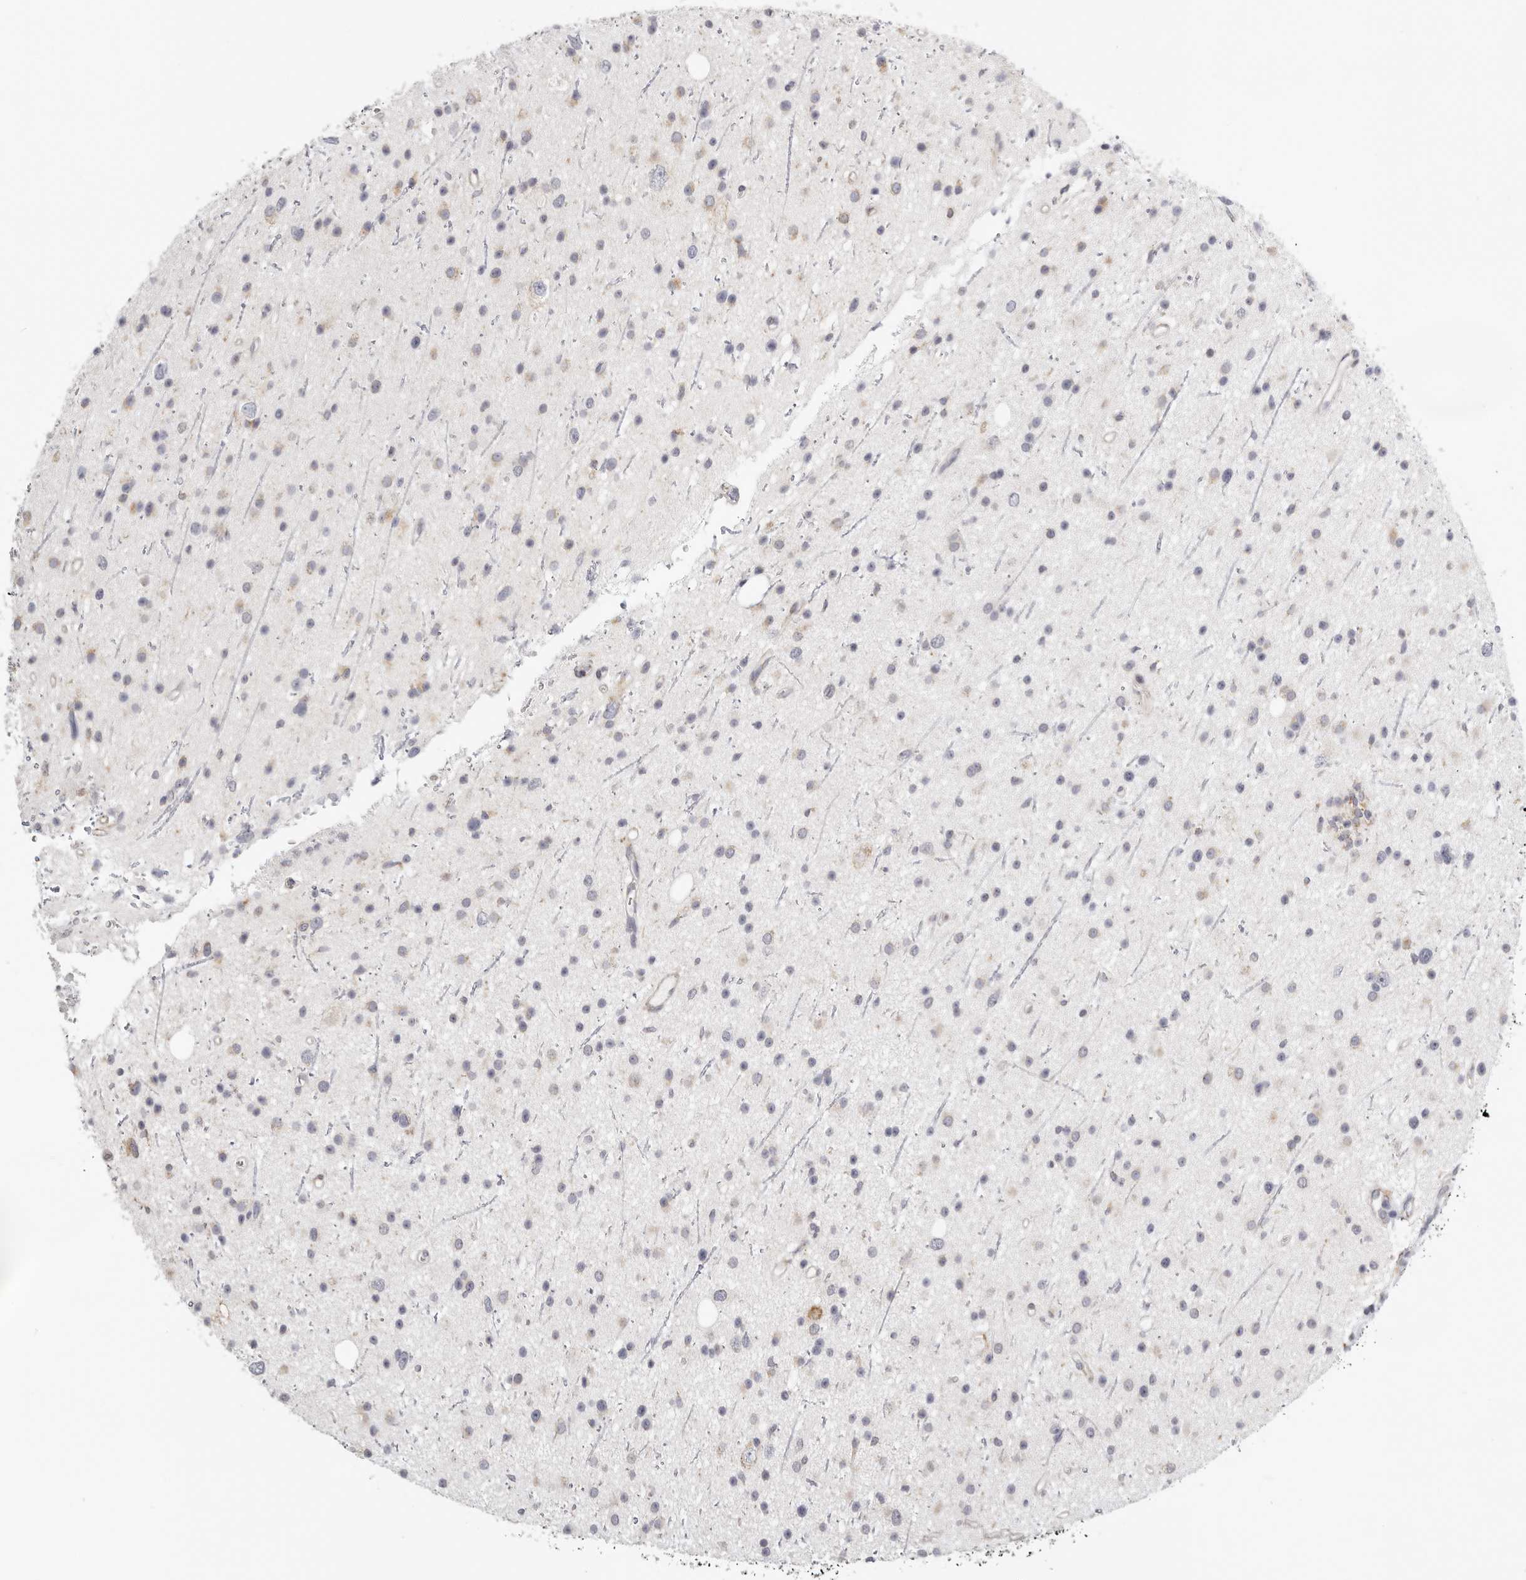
{"staining": {"intensity": "weak", "quantity": "<25%", "location": "cytoplasmic/membranous"}, "tissue": "glioma", "cell_type": "Tumor cells", "image_type": "cancer", "snomed": [{"axis": "morphology", "description": "Glioma, malignant, Low grade"}, {"axis": "topography", "description": "Cerebral cortex"}], "caption": "An IHC photomicrograph of malignant low-grade glioma is shown. There is no staining in tumor cells of malignant low-grade glioma. (DAB (3,3'-diaminobenzidine) immunohistochemistry with hematoxylin counter stain).", "gene": "IL32", "patient": {"sex": "female", "age": 39}}